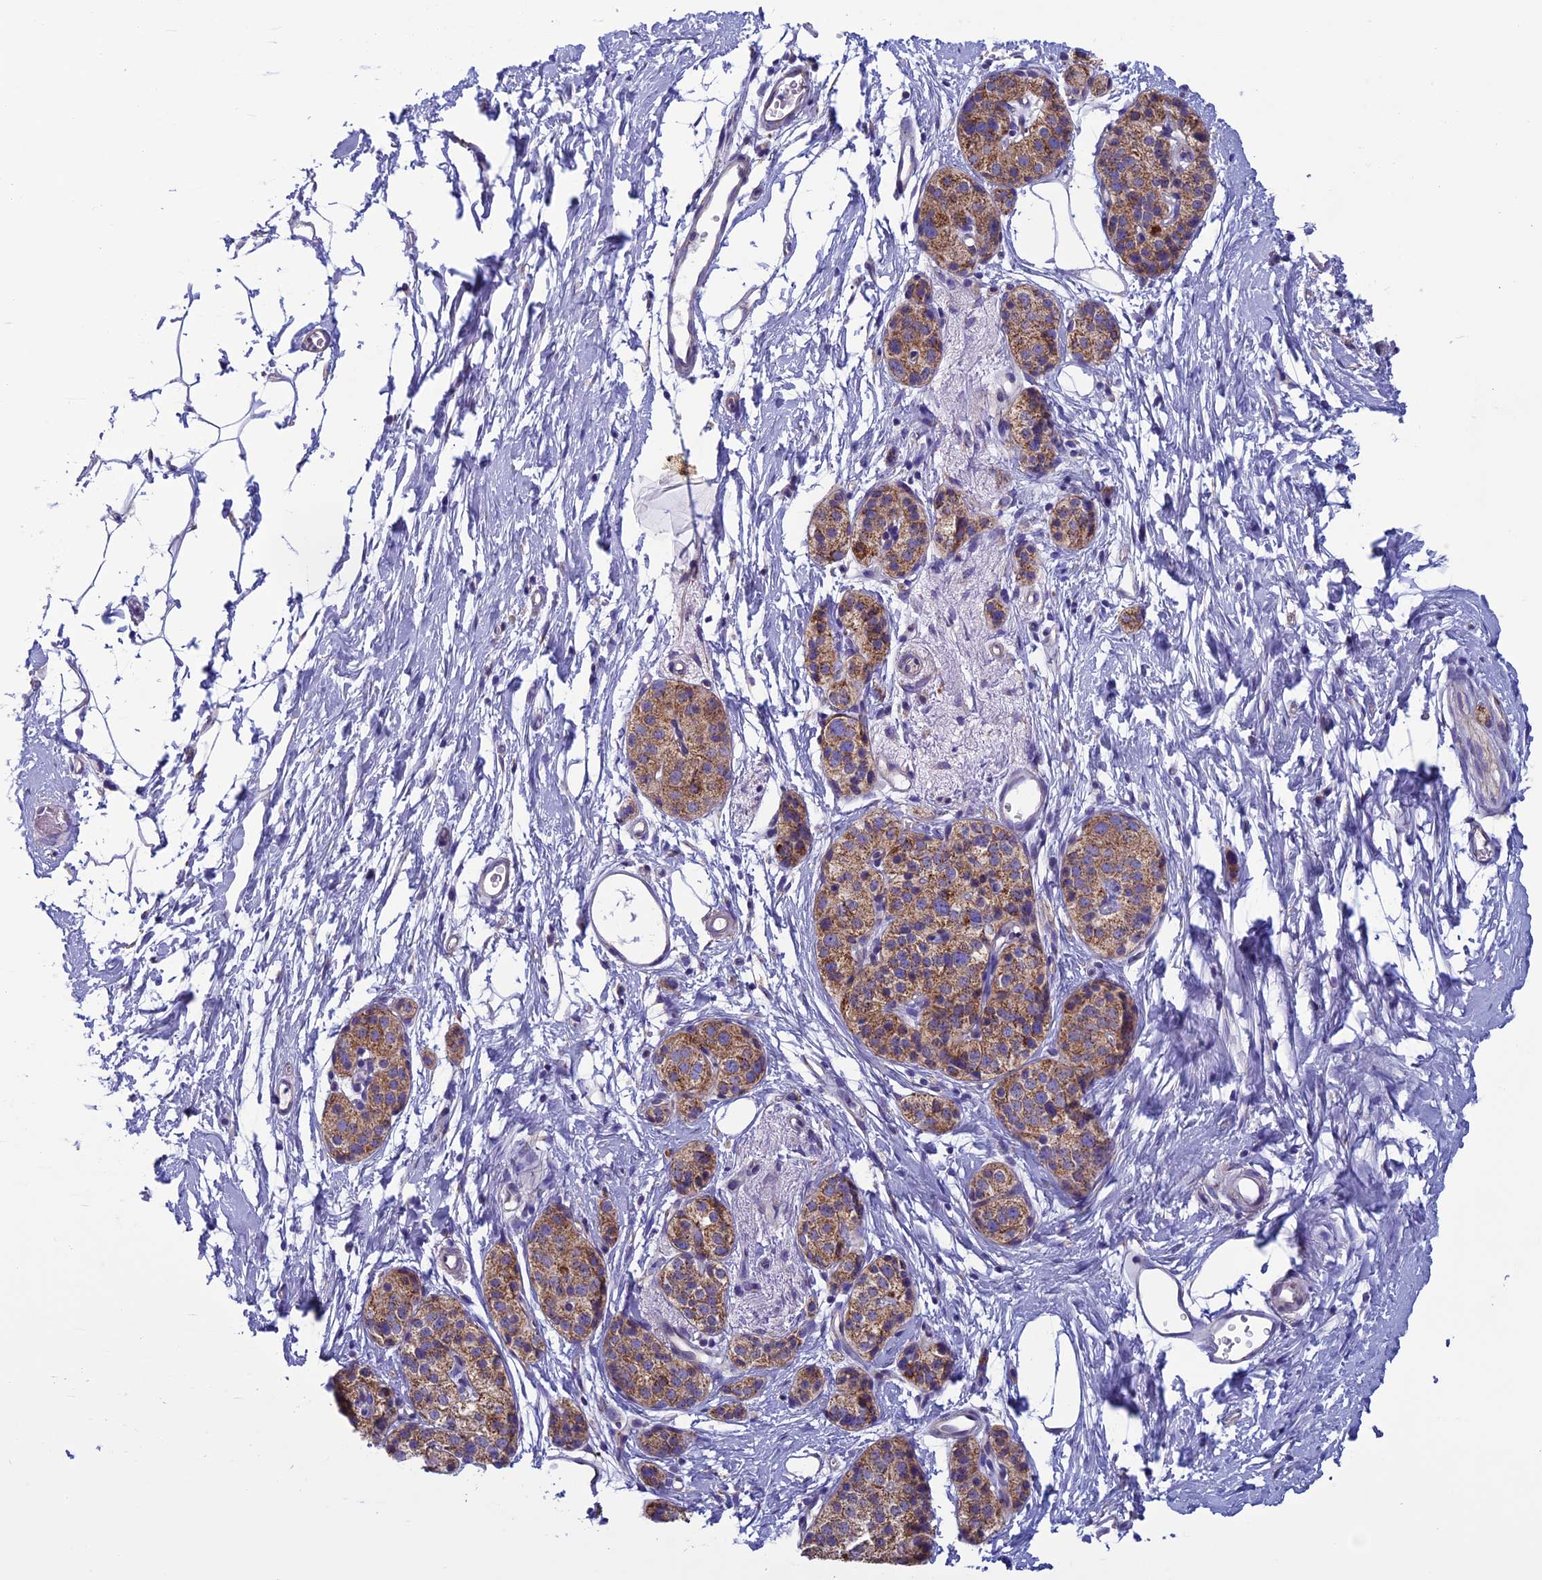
{"staining": {"intensity": "moderate", "quantity": ">75%", "location": "cytoplasmic/membranous"}, "tissue": "pancreatic cancer", "cell_type": "Tumor cells", "image_type": "cancer", "snomed": [{"axis": "morphology", "description": "Adenocarcinoma, NOS"}, {"axis": "topography", "description": "Pancreas"}], "caption": "Immunohistochemical staining of pancreatic adenocarcinoma exhibits medium levels of moderate cytoplasmic/membranous staining in approximately >75% of tumor cells.", "gene": "MFSD12", "patient": {"sex": "male", "age": 50}}